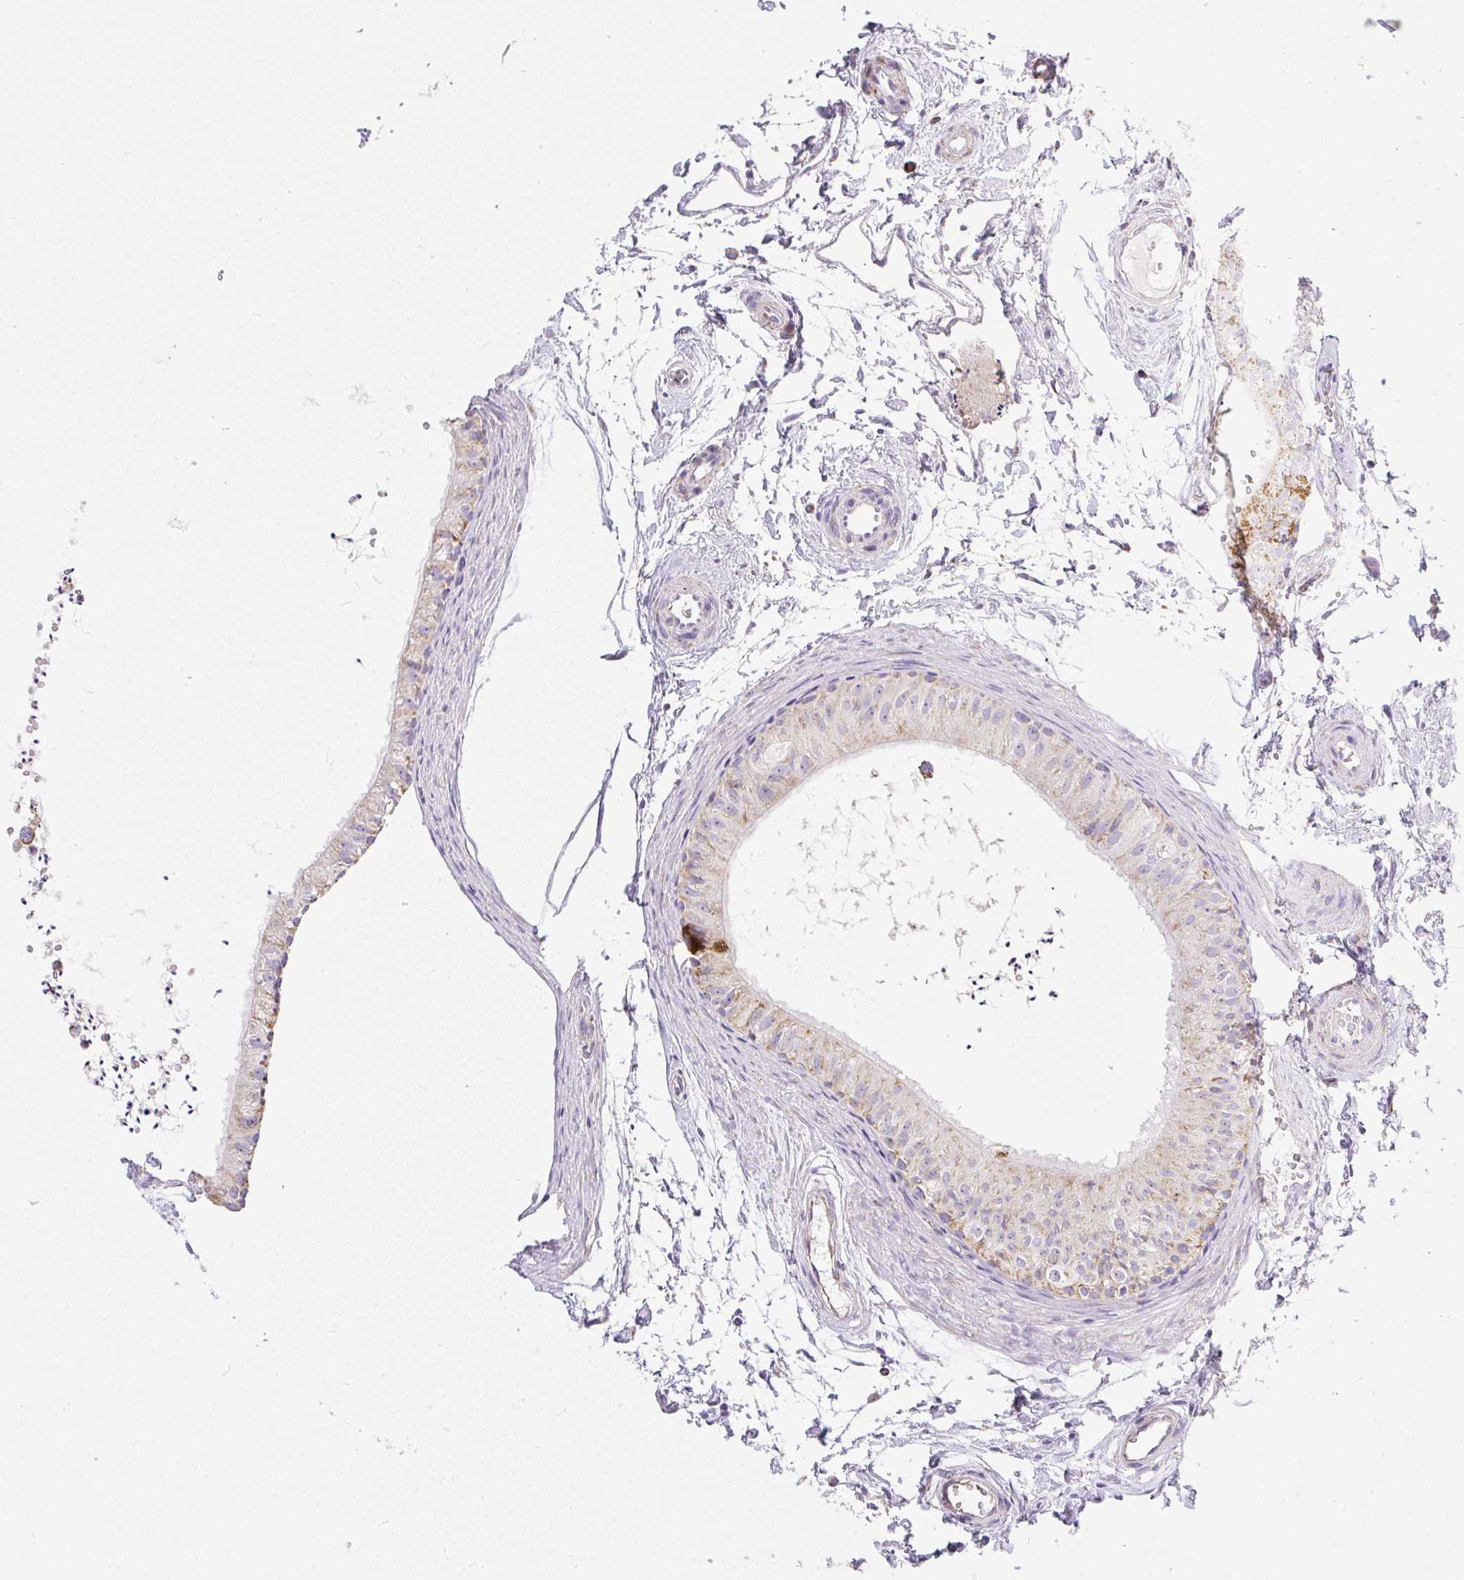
{"staining": {"intensity": "moderate", "quantity": "25%-75%", "location": "cytoplasmic/membranous"}, "tissue": "epididymis", "cell_type": "Glandular cells", "image_type": "normal", "snomed": [{"axis": "morphology", "description": "Normal tissue, NOS"}, {"axis": "topography", "description": "Epididymis"}], "caption": "Moderate cytoplasmic/membranous protein staining is present in approximately 25%-75% of glandular cells in epididymis. Nuclei are stained in blue.", "gene": "DAAM2", "patient": {"sex": "male", "age": 56}}